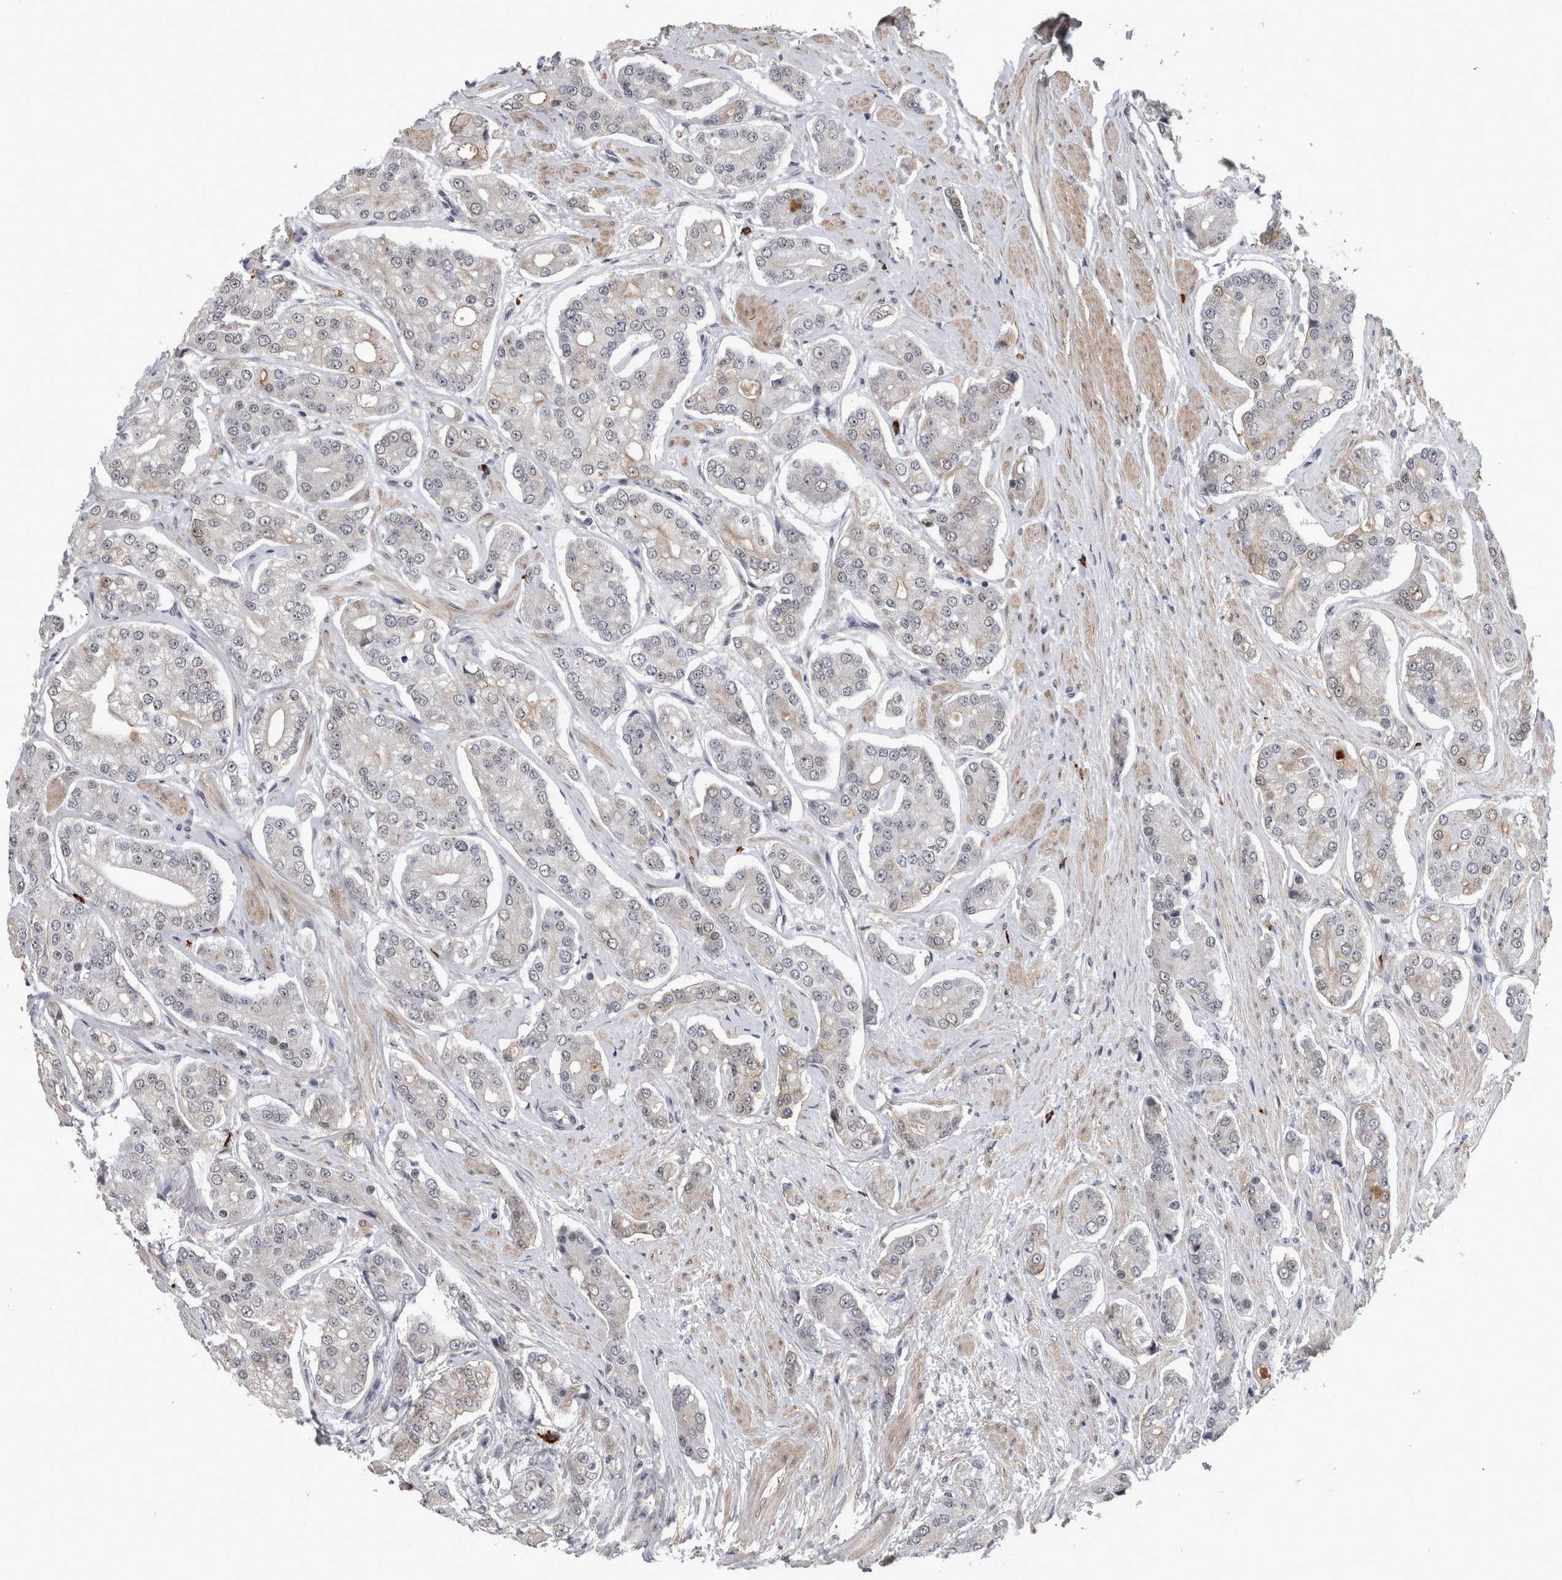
{"staining": {"intensity": "moderate", "quantity": "25%-75%", "location": "cytoplasmic/membranous,nuclear"}, "tissue": "prostate cancer", "cell_type": "Tumor cells", "image_type": "cancer", "snomed": [{"axis": "morphology", "description": "Adenocarcinoma, High grade"}, {"axis": "topography", "description": "Prostate"}], "caption": "Moderate cytoplasmic/membranous and nuclear expression is seen in about 25%-75% of tumor cells in prostate adenocarcinoma (high-grade).", "gene": "PEBP4", "patient": {"sex": "male", "age": 71}}